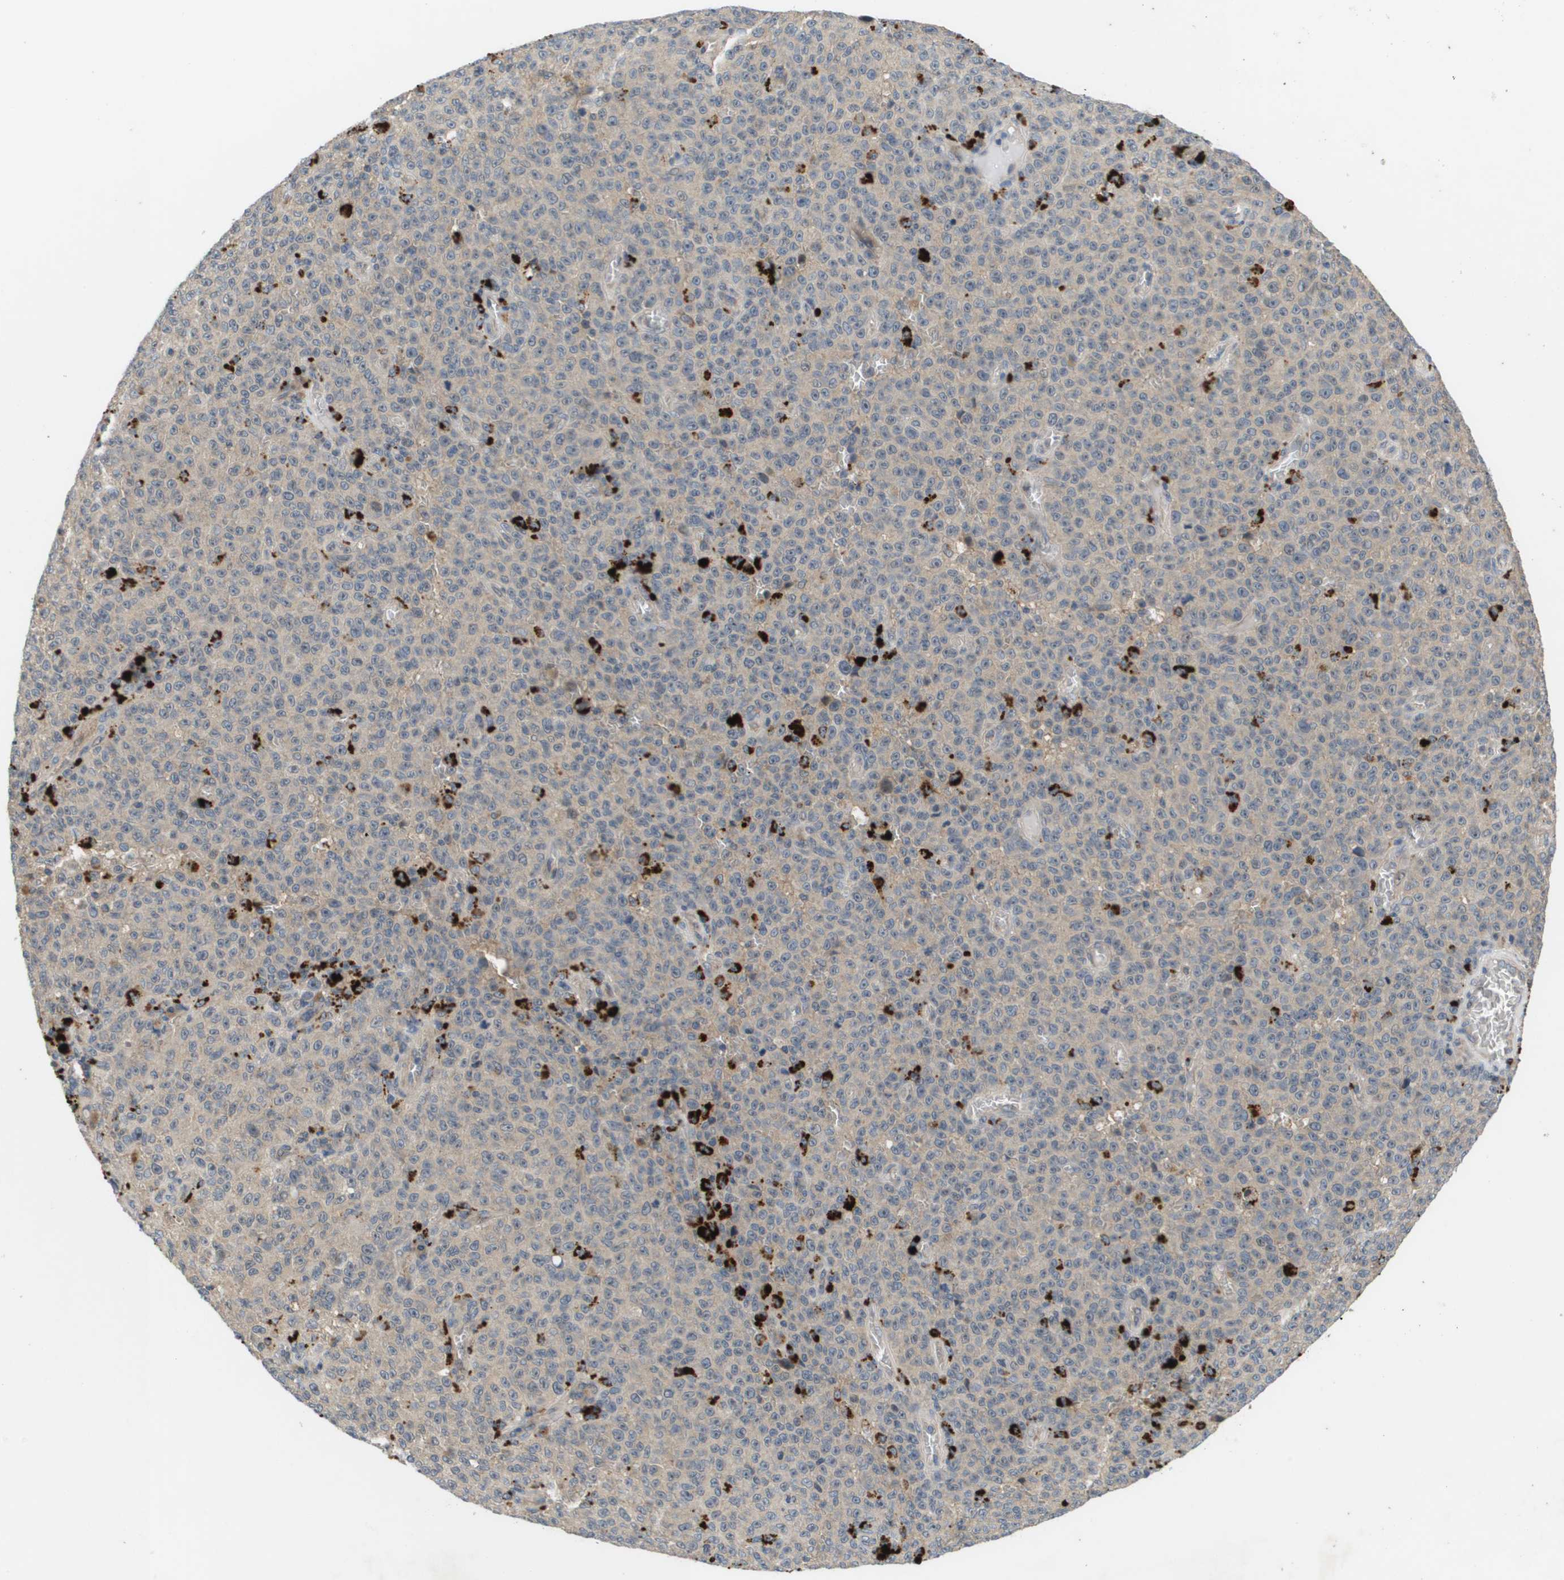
{"staining": {"intensity": "weak", "quantity": "<25%", "location": "cytoplasmic/membranous"}, "tissue": "melanoma", "cell_type": "Tumor cells", "image_type": "cancer", "snomed": [{"axis": "morphology", "description": "Malignant melanoma, NOS"}, {"axis": "topography", "description": "Skin"}], "caption": "A micrograph of melanoma stained for a protein demonstrates no brown staining in tumor cells. (Brightfield microscopy of DAB (3,3'-diaminobenzidine) immunohistochemistry at high magnification).", "gene": "SLC25A20", "patient": {"sex": "female", "age": 82}}